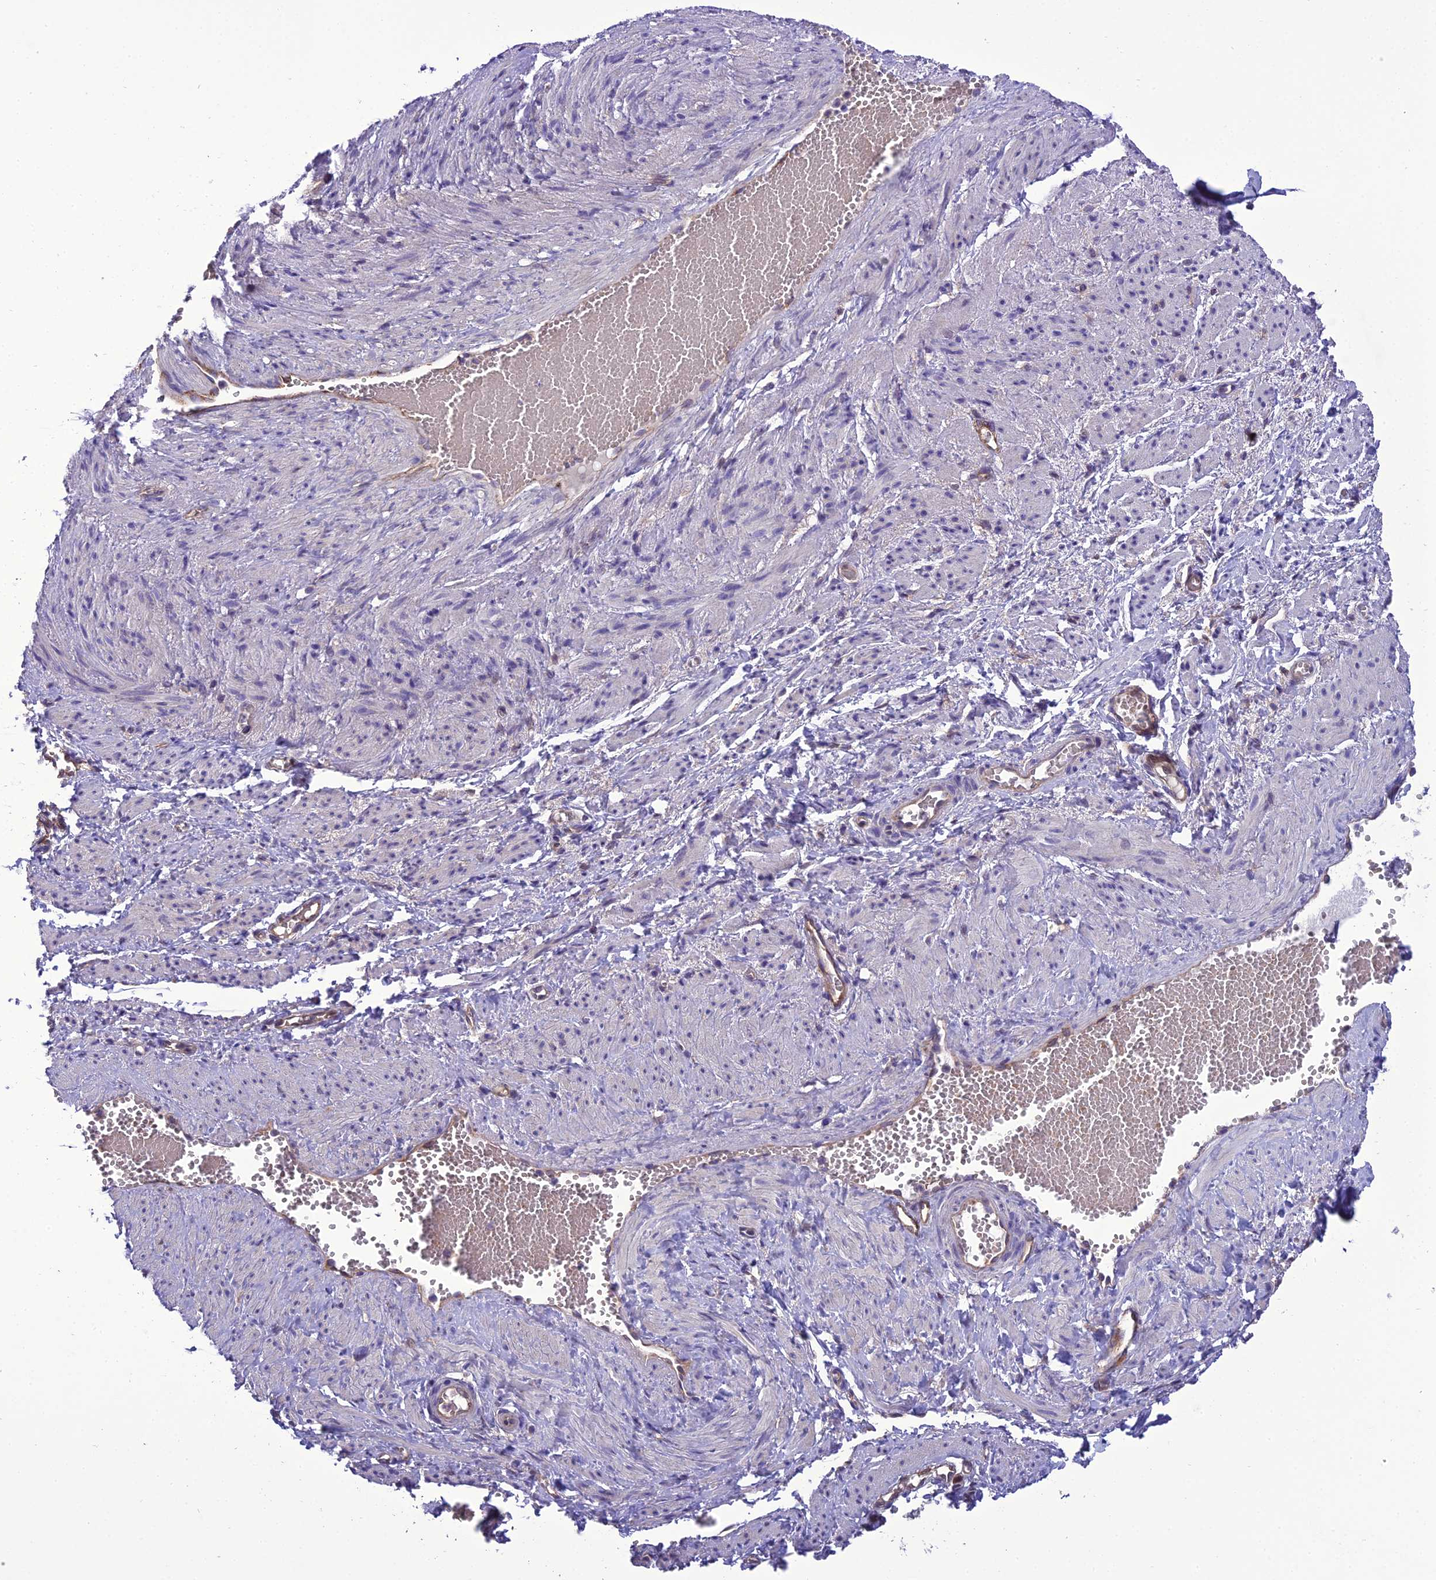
{"staining": {"intensity": "weak", "quantity": "<25%", "location": "cytoplasmic/membranous"}, "tissue": "soft tissue", "cell_type": "Fibroblasts", "image_type": "normal", "snomed": [{"axis": "morphology", "description": "Normal tissue, NOS"}, {"axis": "topography", "description": "Smooth muscle"}, {"axis": "topography", "description": "Peripheral nerve tissue"}], "caption": "A high-resolution image shows IHC staining of benign soft tissue, which demonstrates no significant staining in fibroblasts. The staining was performed using DAB to visualize the protein expression in brown, while the nuclei were stained in blue with hematoxylin (Magnification: 20x).", "gene": "BORCS6", "patient": {"sex": "female", "age": 39}}